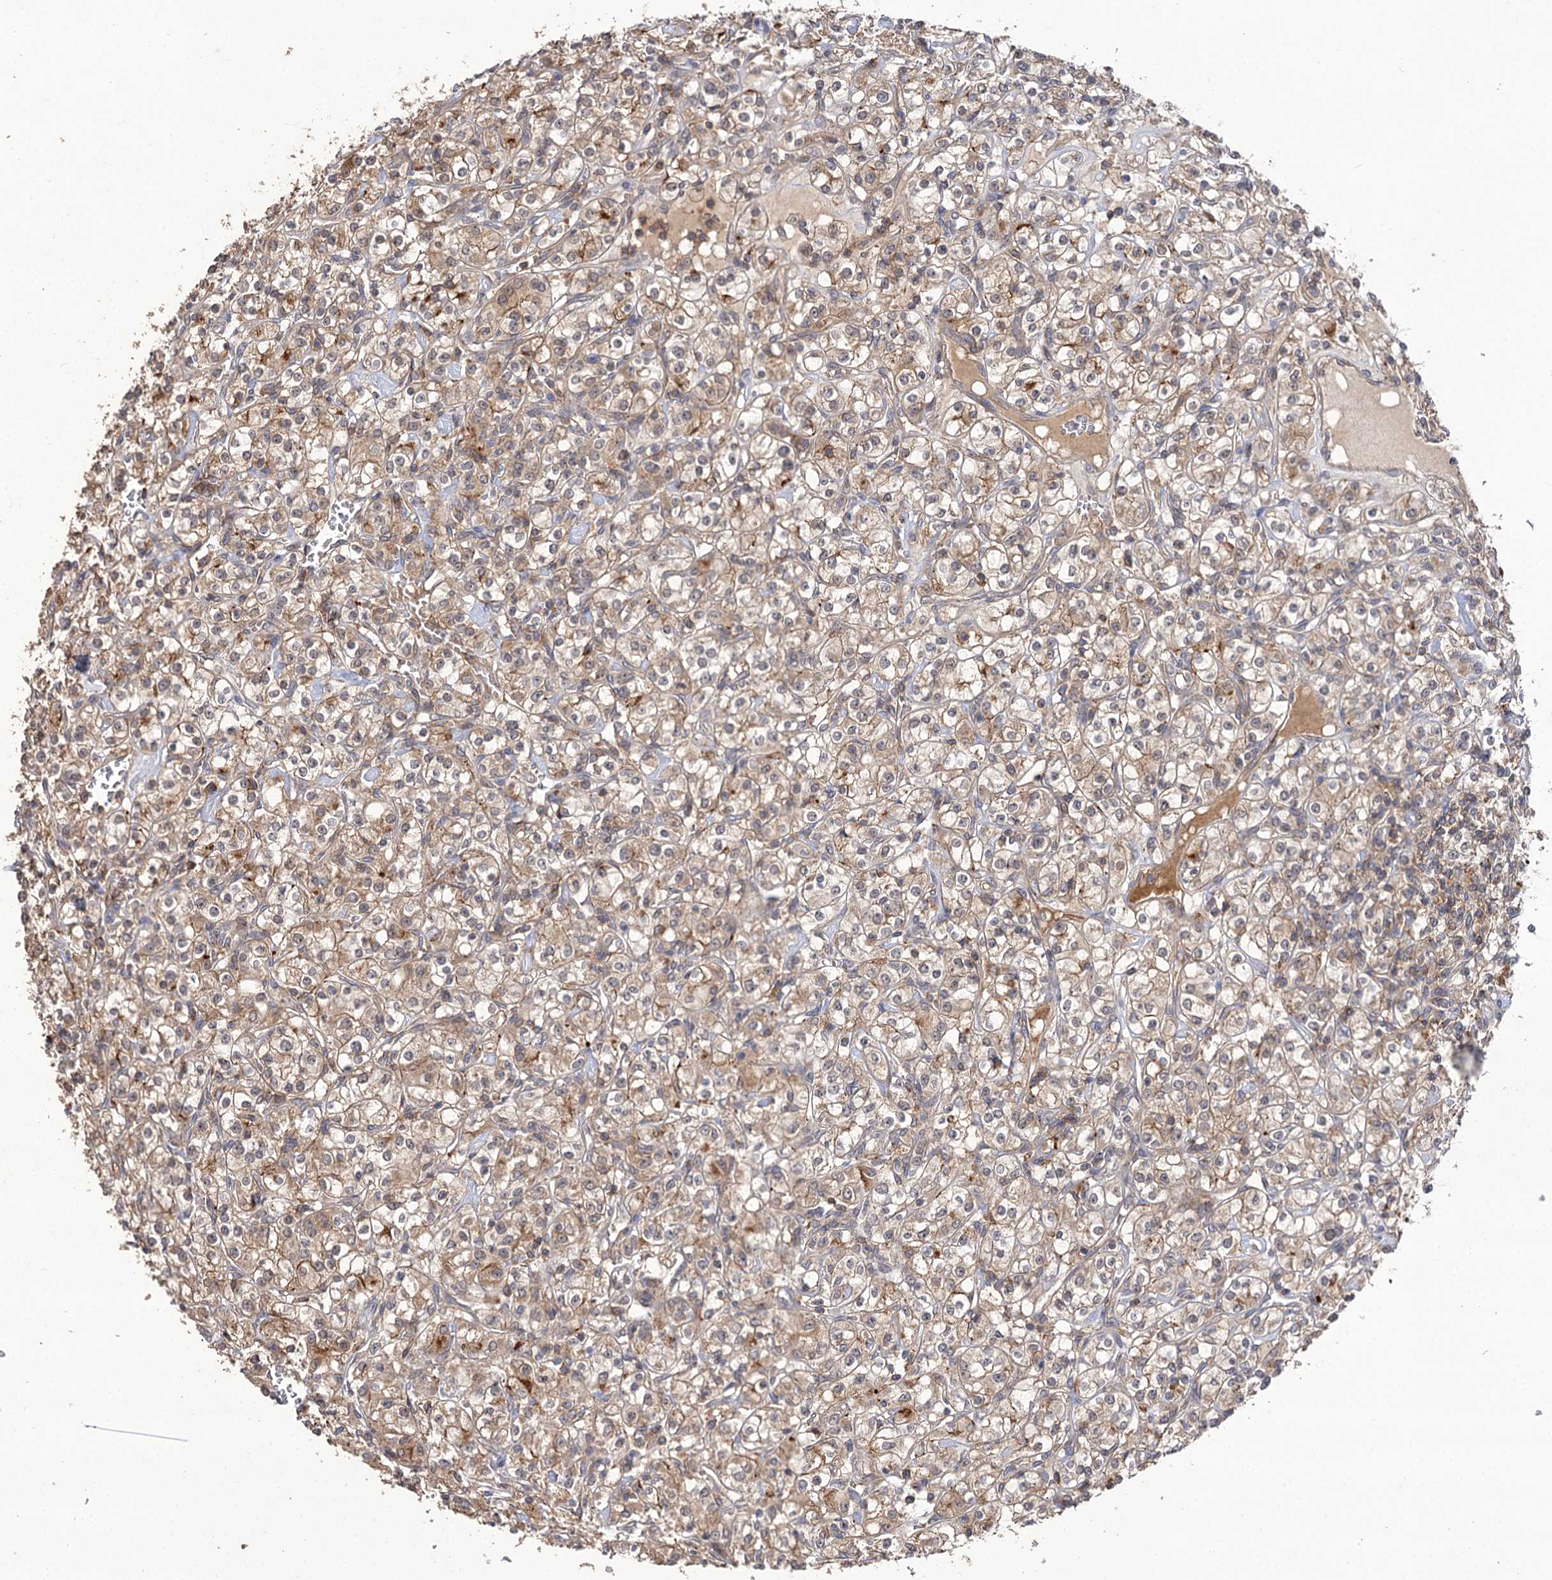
{"staining": {"intensity": "weak", "quantity": ">75%", "location": "cytoplasmic/membranous"}, "tissue": "renal cancer", "cell_type": "Tumor cells", "image_type": "cancer", "snomed": [{"axis": "morphology", "description": "Adenocarcinoma, NOS"}, {"axis": "topography", "description": "Kidney"}], "caption": "Immunohistochemistry (DAB) staining of renal adenocarcinoma displays weak cytoplasmic/membranous protein staining in approximately >75% of tumor cells. Using DAB (brown) and hematoxylin (blue) stains, captured at high magnification using brightfield microscopy.", "gene": "FBXW8", "patient": {"sex": "male", "age": 77}}